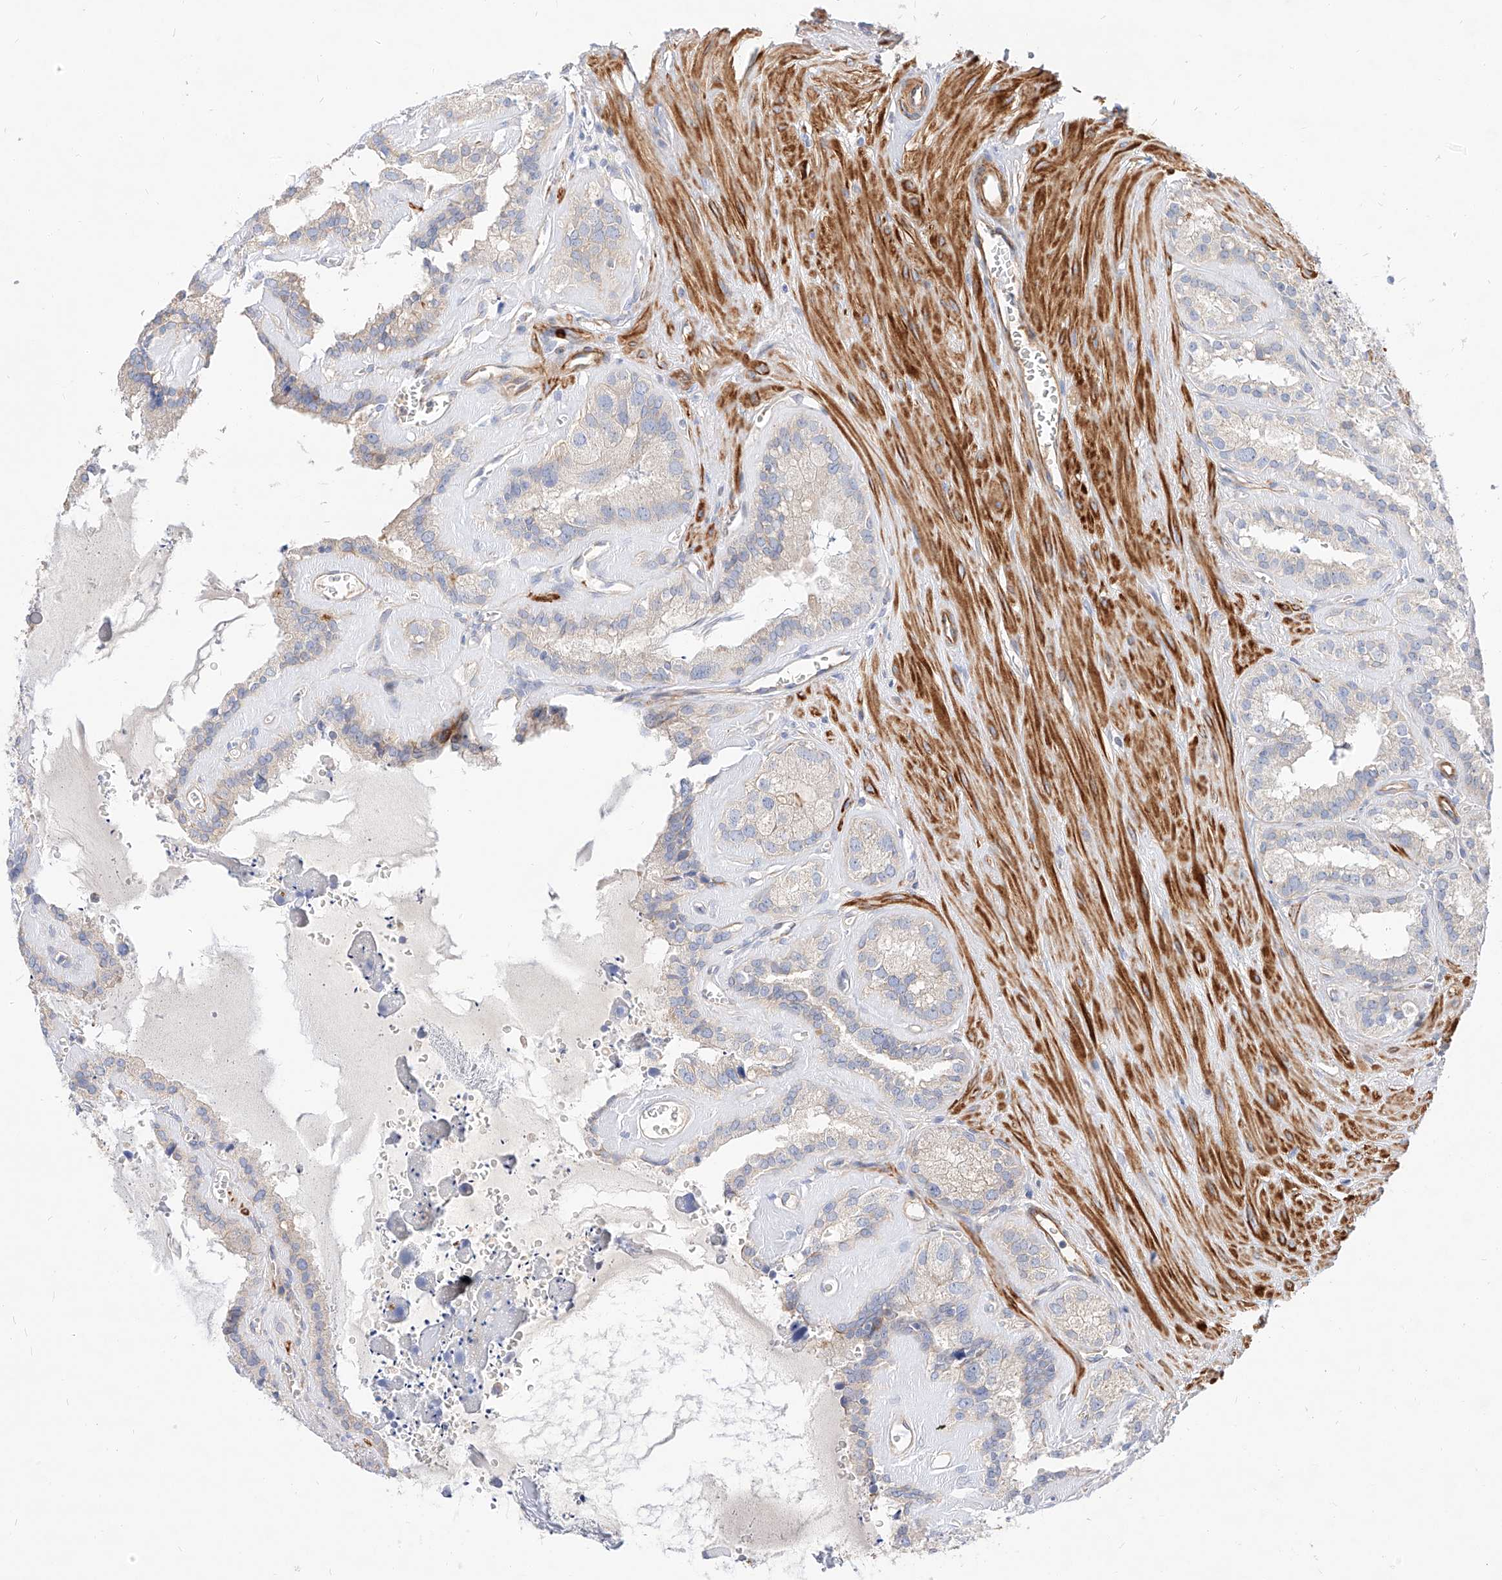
{"staining": {"intensity": "weak", "quantity": "<25%", "location": "cytoplasmic/membranous"}, "tissue": "seminal vesicle", "cell_type": "Glandular cells", "image_type": "normal", "snomed": [{"axis": "morphology", "description": "Normal tissue, NOS"}, {"axis": "topography", "description": "Prostate"}, {"axis": "topography", "description": "Seminal veicle"}], "caption": "Micrograph shows no significant protein expression in glandular cells of unremarkable seminal vesicle. The staining was performed using DAB to visualize the protein expression in brown, while the nuclei were stained in blue with hematoxylin (Magnification: 20x).", "gene": "KCNH5", "patient": {"sex": "male", "age": 59}}